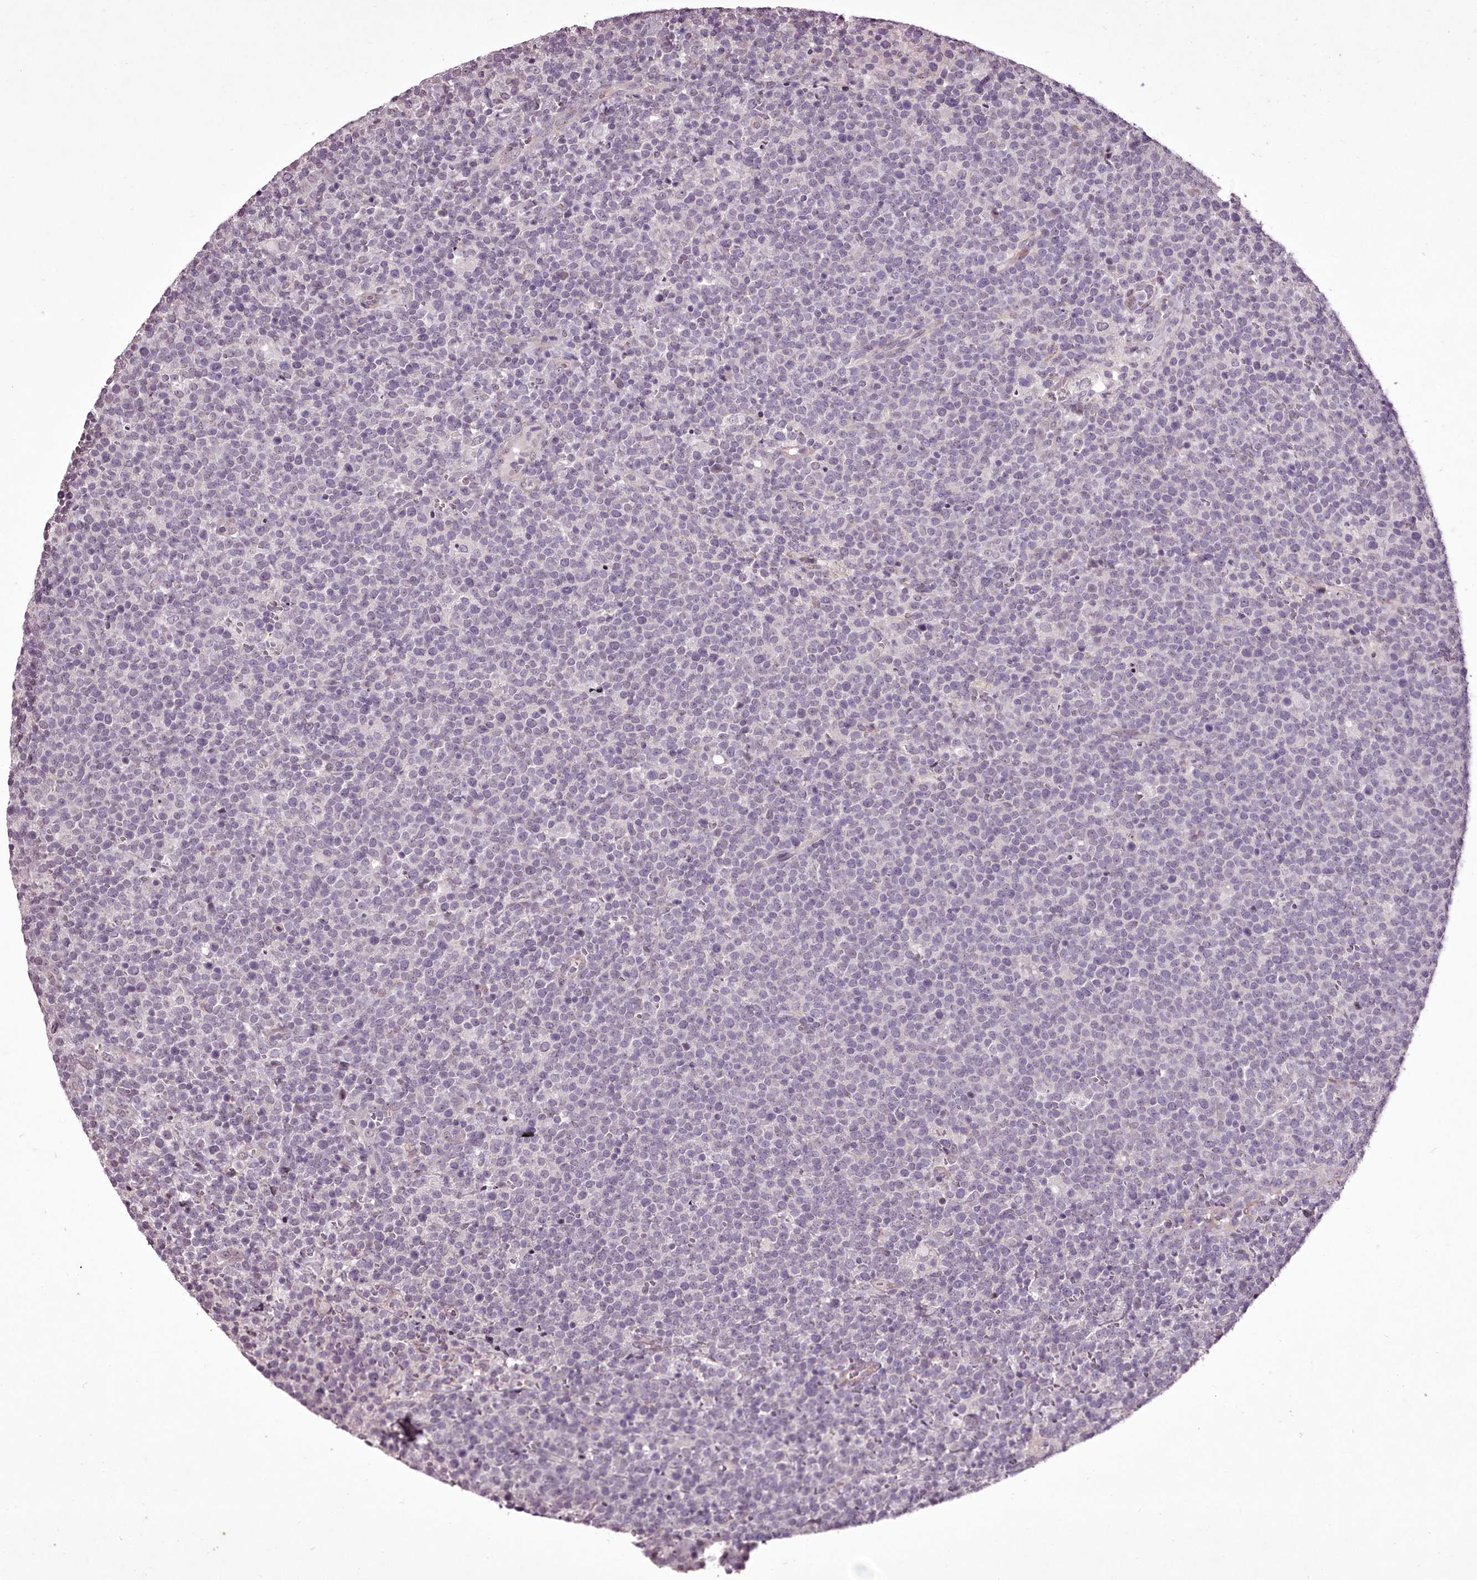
{"staining": {"intensity": "negative", "quantity": "none", "location": "none"}, "tissue": "lymphoma", "cell_type": "Tumor cells", "image_type": "cancer", "snomed": [{"axis": "morphology", "description": "Malignant lymphoma, non-Hodgkin's type, High grade"}, {"axis": "topography", "description": "Lymph node"}], "caption": "Lymphoma was stained to show a protein in brown. There is no significant staining in tumor cells.", "gene": "C1orf56", "patient": {"sex": "male", "age": 61}}